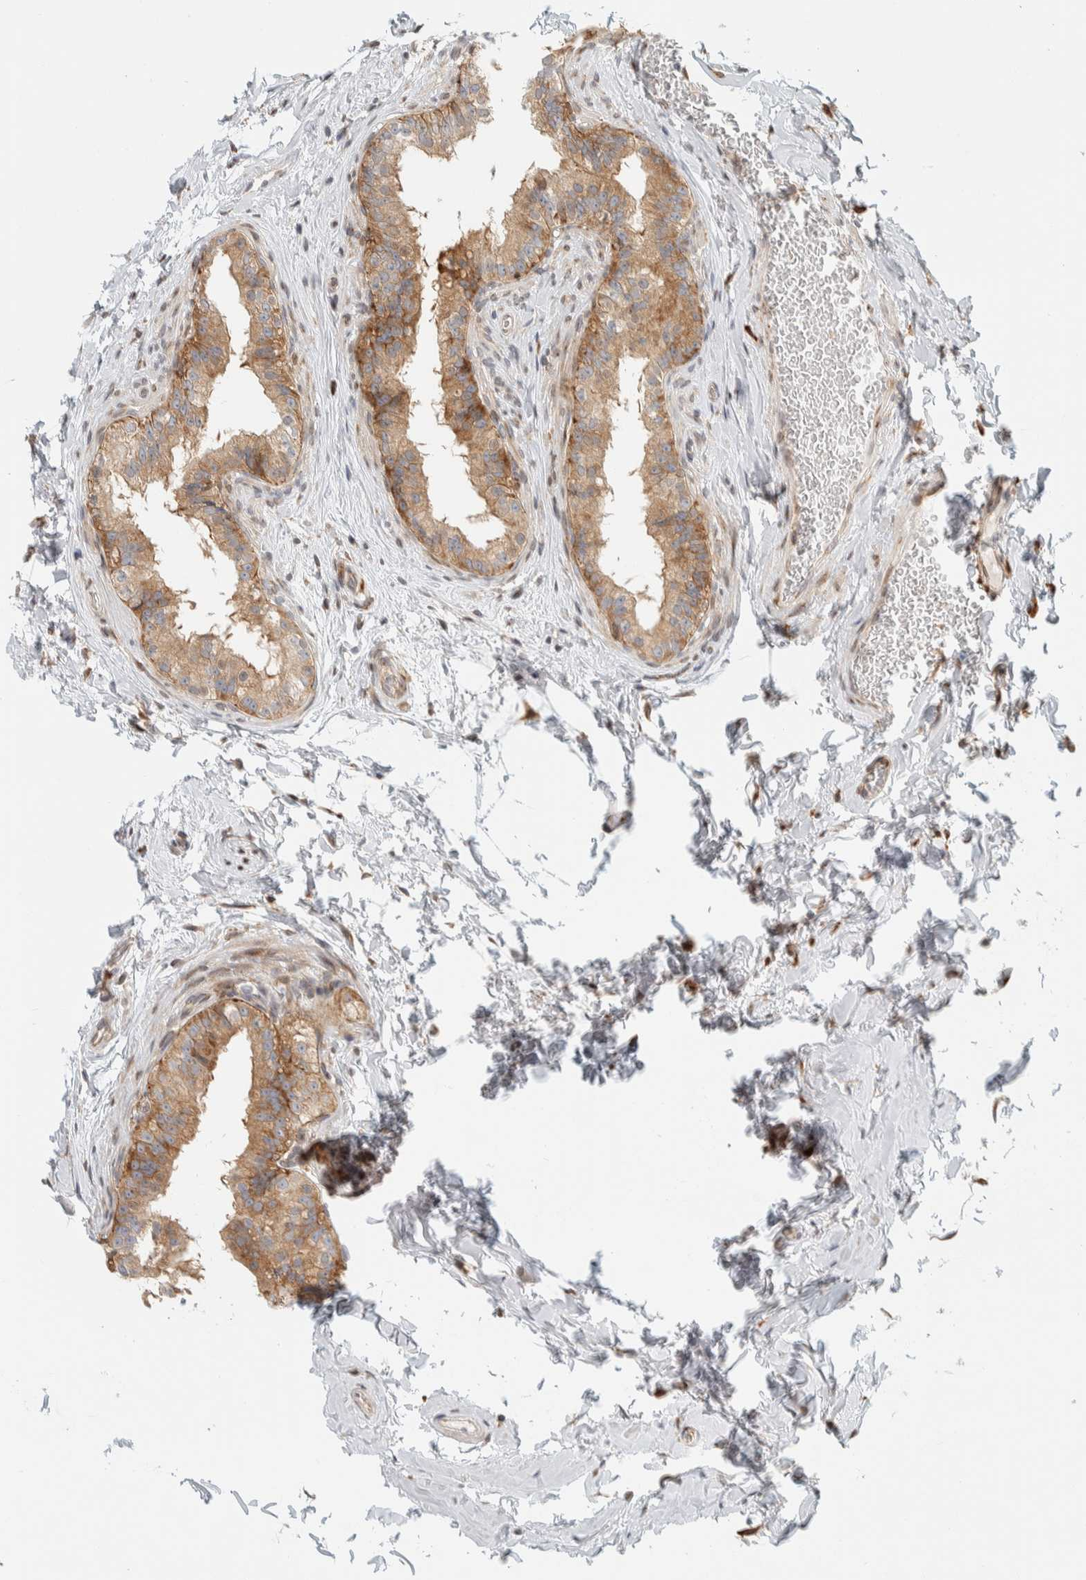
{"staining": {"intensity": "weak", "quantity": ">75%", "location": "cytoplasmic/membranous"}, "tissue": "epididymis", "cell_type": "Glandular cells", "image_type": "normal", "snomed": [{"axis": "morphology", "description": "Normal tissue, NOS"}, {"axis": "topography", "description": "Testis"}, {"axis": "topography", "description": "Epididymis"}], "caption": "Protein staining by immunohistochemistry exhibits weak cytoplasmic/membranous positivity in approximately >75% of glandular cells in normal epididymis.", "gene": "LLGL2", "patient": {"sex": "male", "age": 36}}